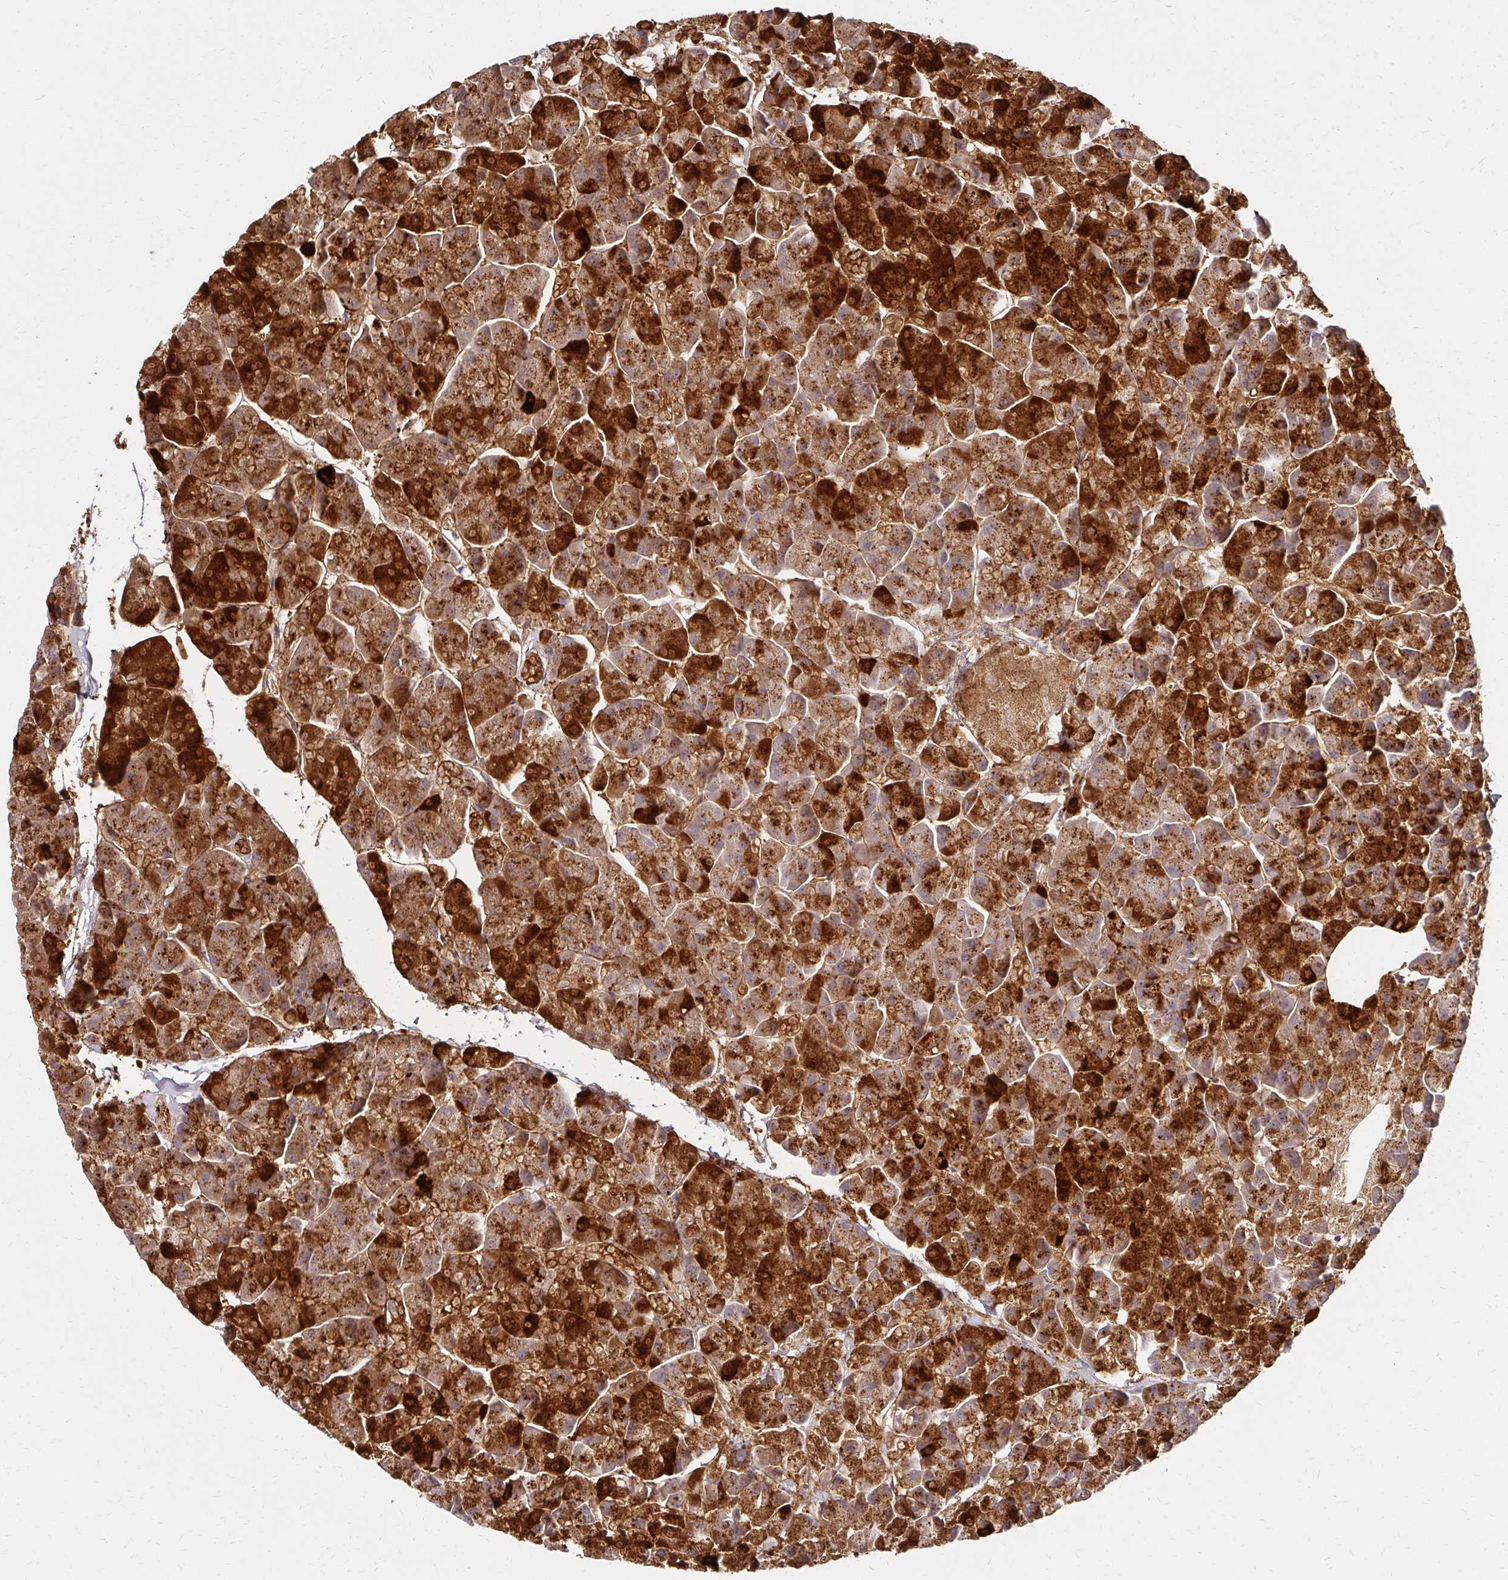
{"staining": {"intensity": "strong", "quantity": ">75%", "location": "cytoplasmic/membranous"}, "tissue": "pancreas", "cell_type": "Exocrine glandular cells", "image_type": "normal", "snomed": [{"axis": "morphology", "description": "Normal tissue, NOS"}, {"axis": "topography", "description": "Pancreas"}, {"axis": "topography", "description": "Peripheral nerve tissue"}], "caption": "Pancreas stained with immunohistochemistry displays strong cytoplasmic/membranous positivity in about >75% of exocrine glandular cells. The staining is performed using DAB (3,3'-diaminobenzidine) brown chromogen to label protein expression. The nuclei are counter-stained blue using hematoxylin.", "gene": "IDUA", "patient": {"sex": "male", "age": 54}}